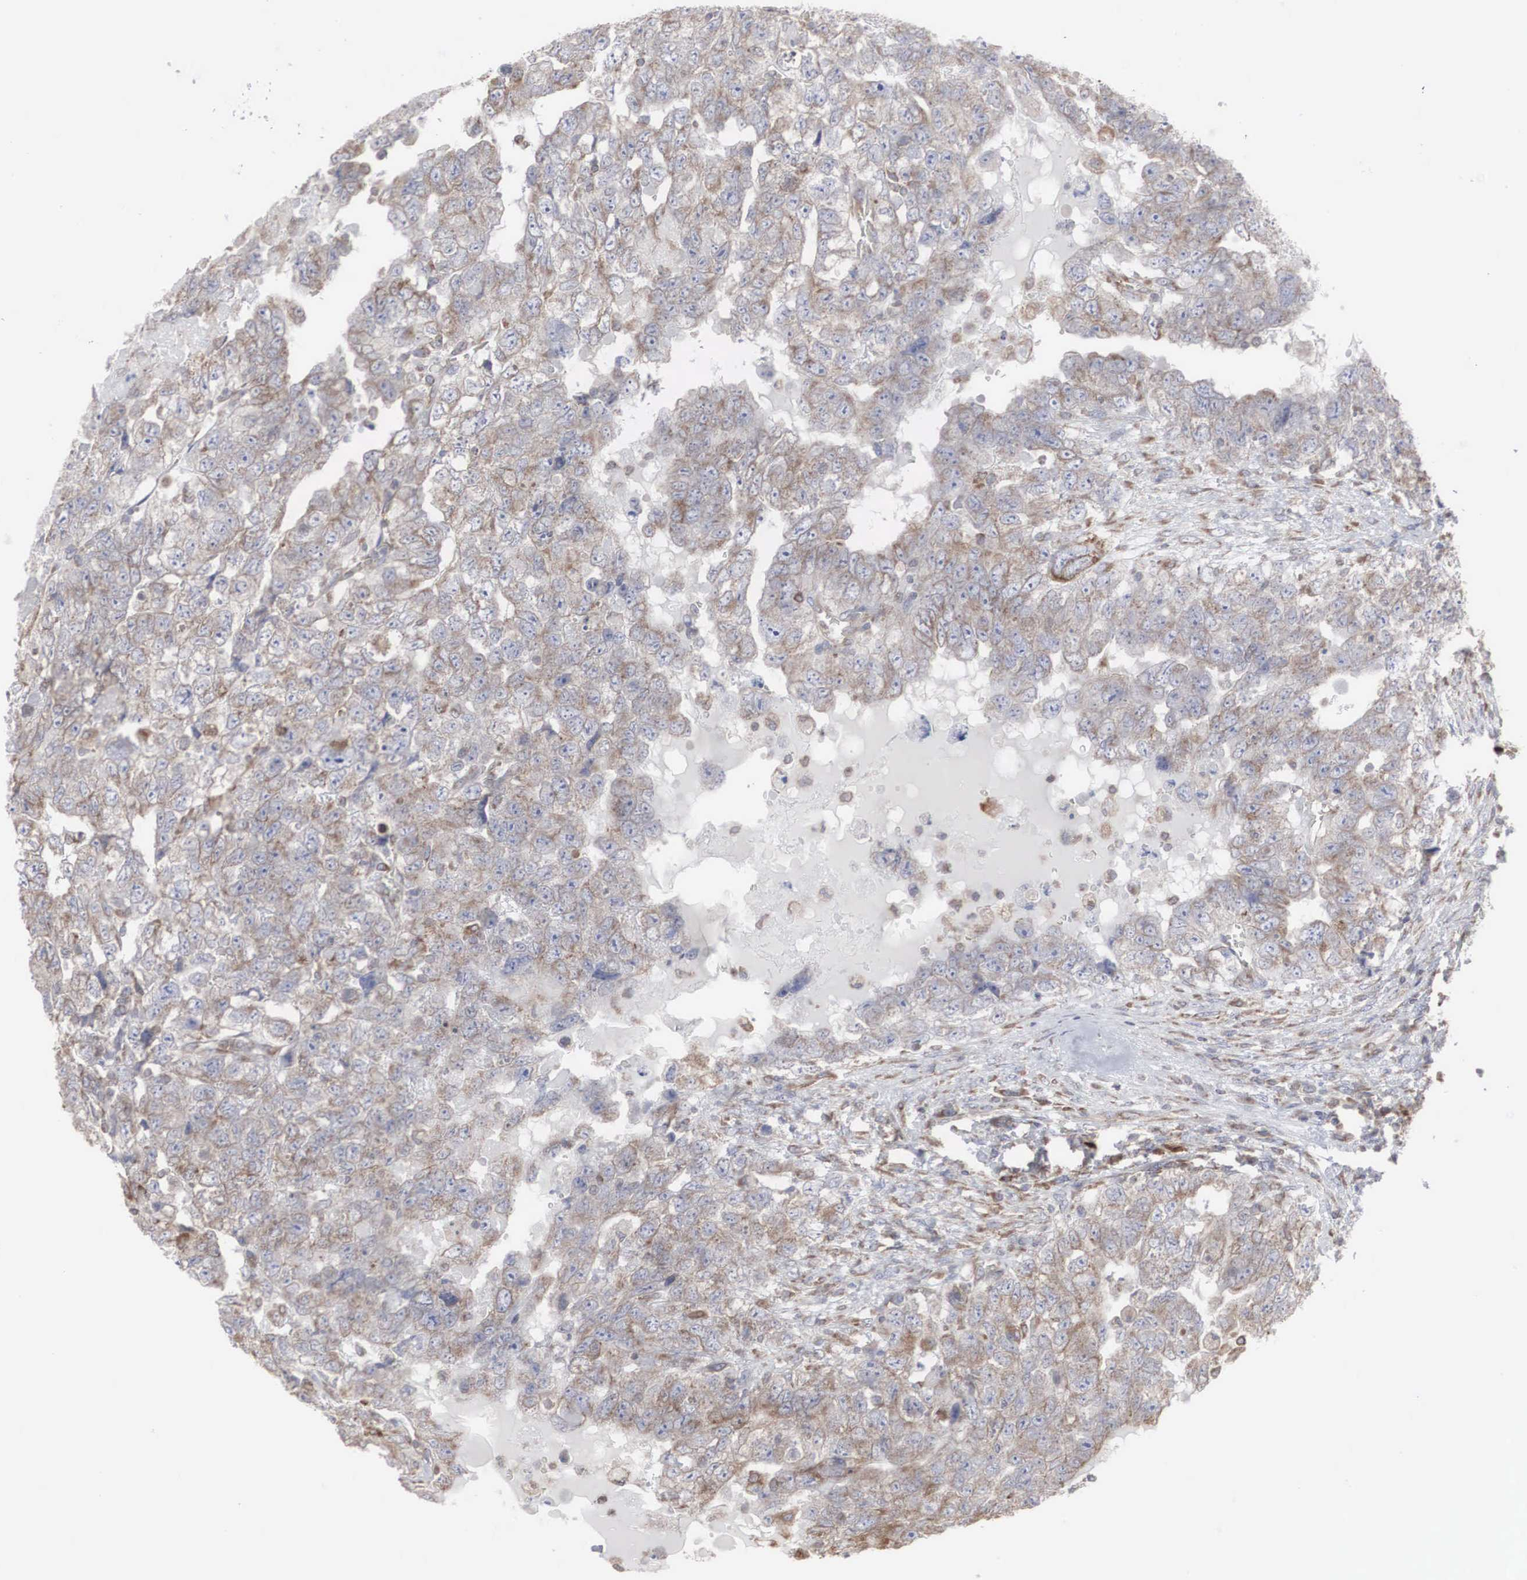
{"staining": {"intensity": "weak", "quantity": "25%-75%", "location": "cytoplasmic/membranous"}, "tissue": "testis cancer", "cell_type": "Tumor cells", "image_type": "cancer", "snomed": [{"axis": "morphology", "description": "Carcinoma, Embryonal, NOS"}, {"axis": "topography", "description": "Testis"}], "caption": "The image shows a brown stain indicating the presence of a protein in the cytoplasmic/membranous of tumor cells in embryonal carcinoma (testis).", "gene": "MIA2", "patient": {"sex": "male", "age": 36}}